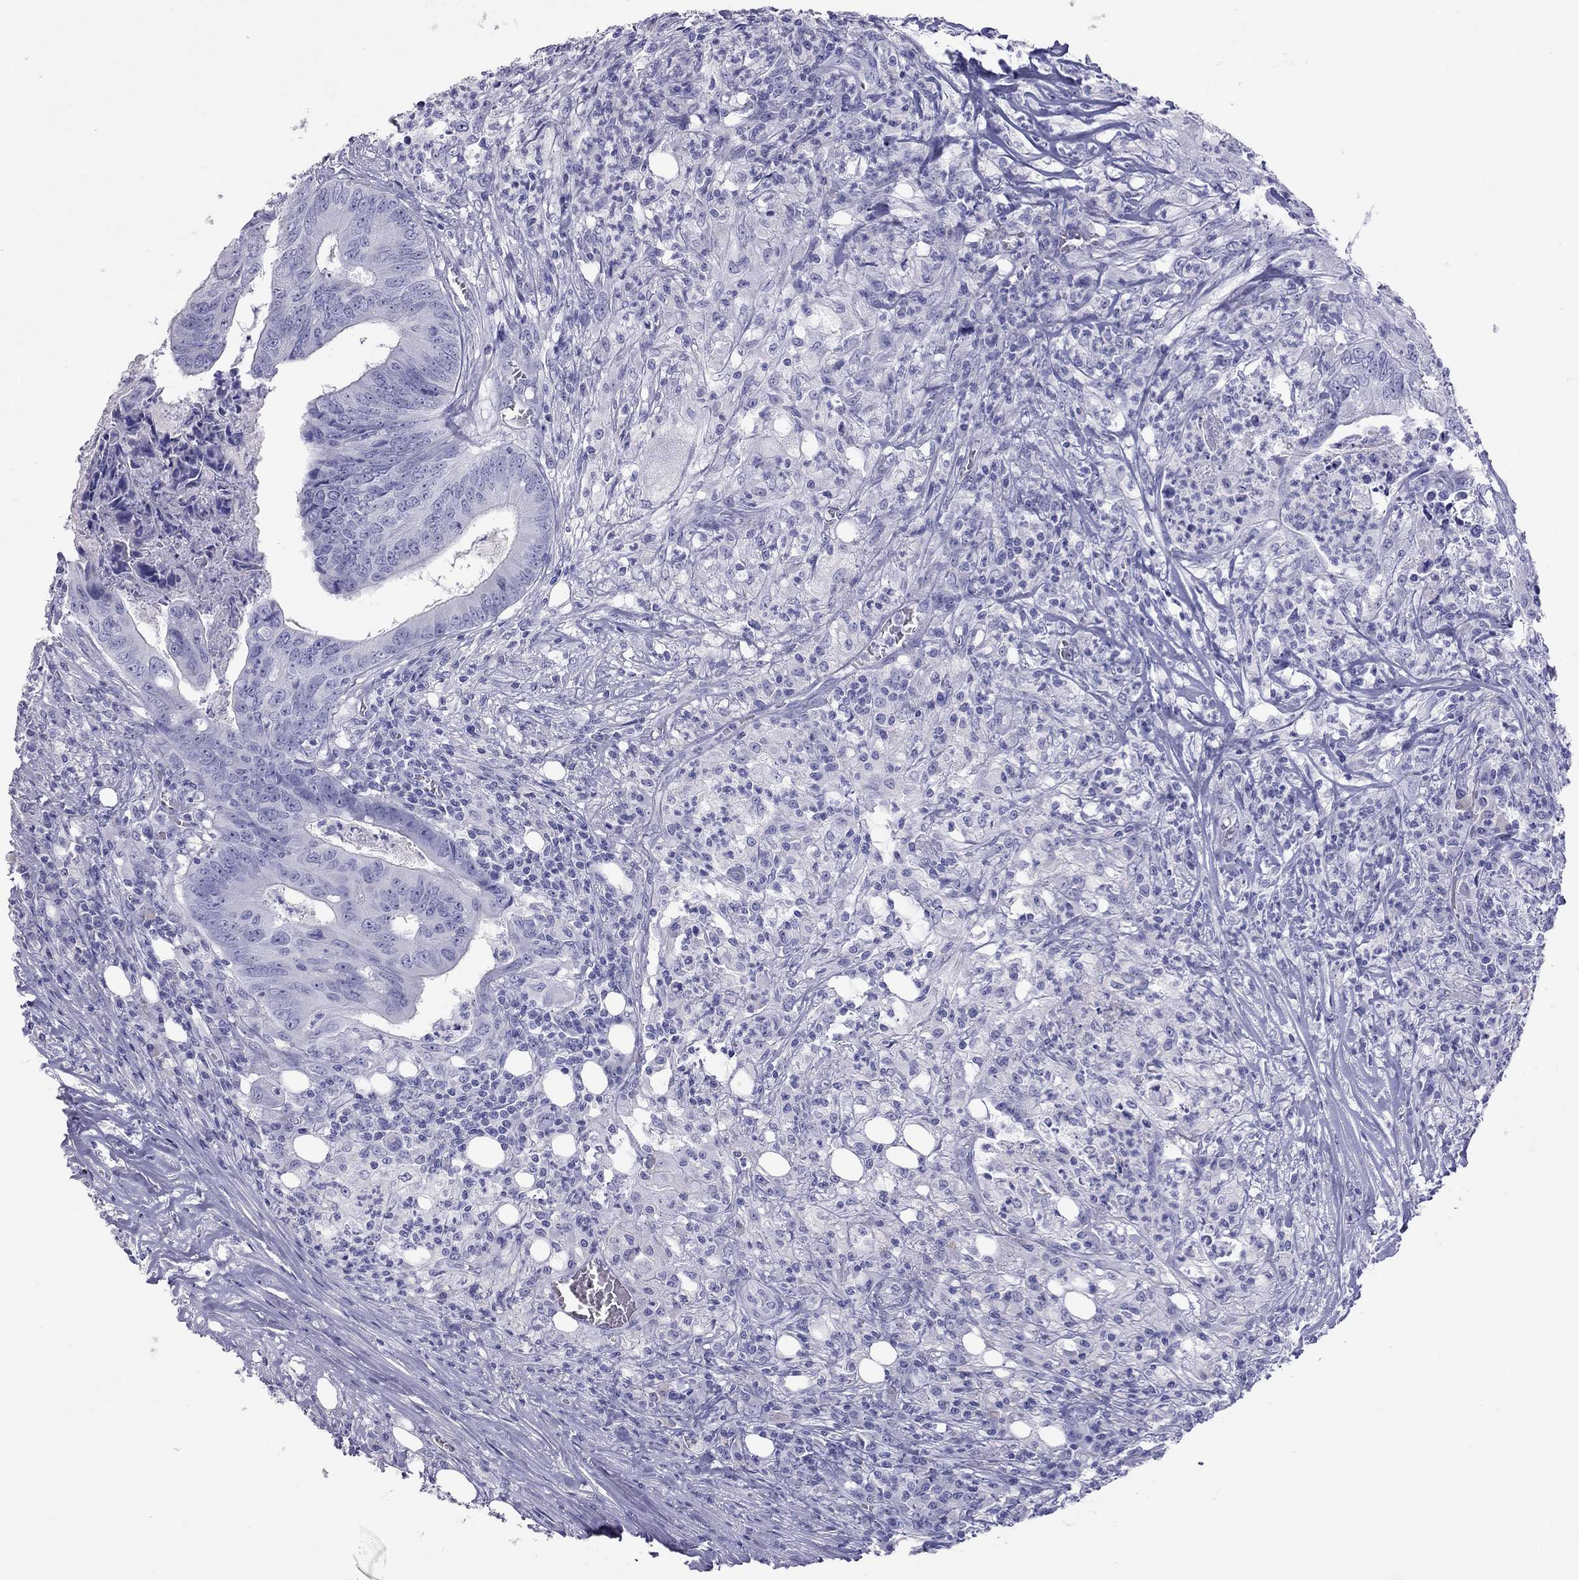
{"staining": {"intensity": "negative", "quantity": "none", "location": "none"}, "tissue": "colorectal cancer", "cell_type": "Tumor cells", "image_type": "cancer", "snomed": [{"axis": "morphology", "description": "Adenocarcinoma, NOS"}, {"axis": "topography", "description": "Colon"}], "caption": "Tumor cells are negative for brown protein staining in colorectal cancer (adenocarcinoma). (Immunohistochemistry, brightfield microscopy, high magnification).", "gene": "STAG3", "patient": {"sex": "male", "age": 84}}